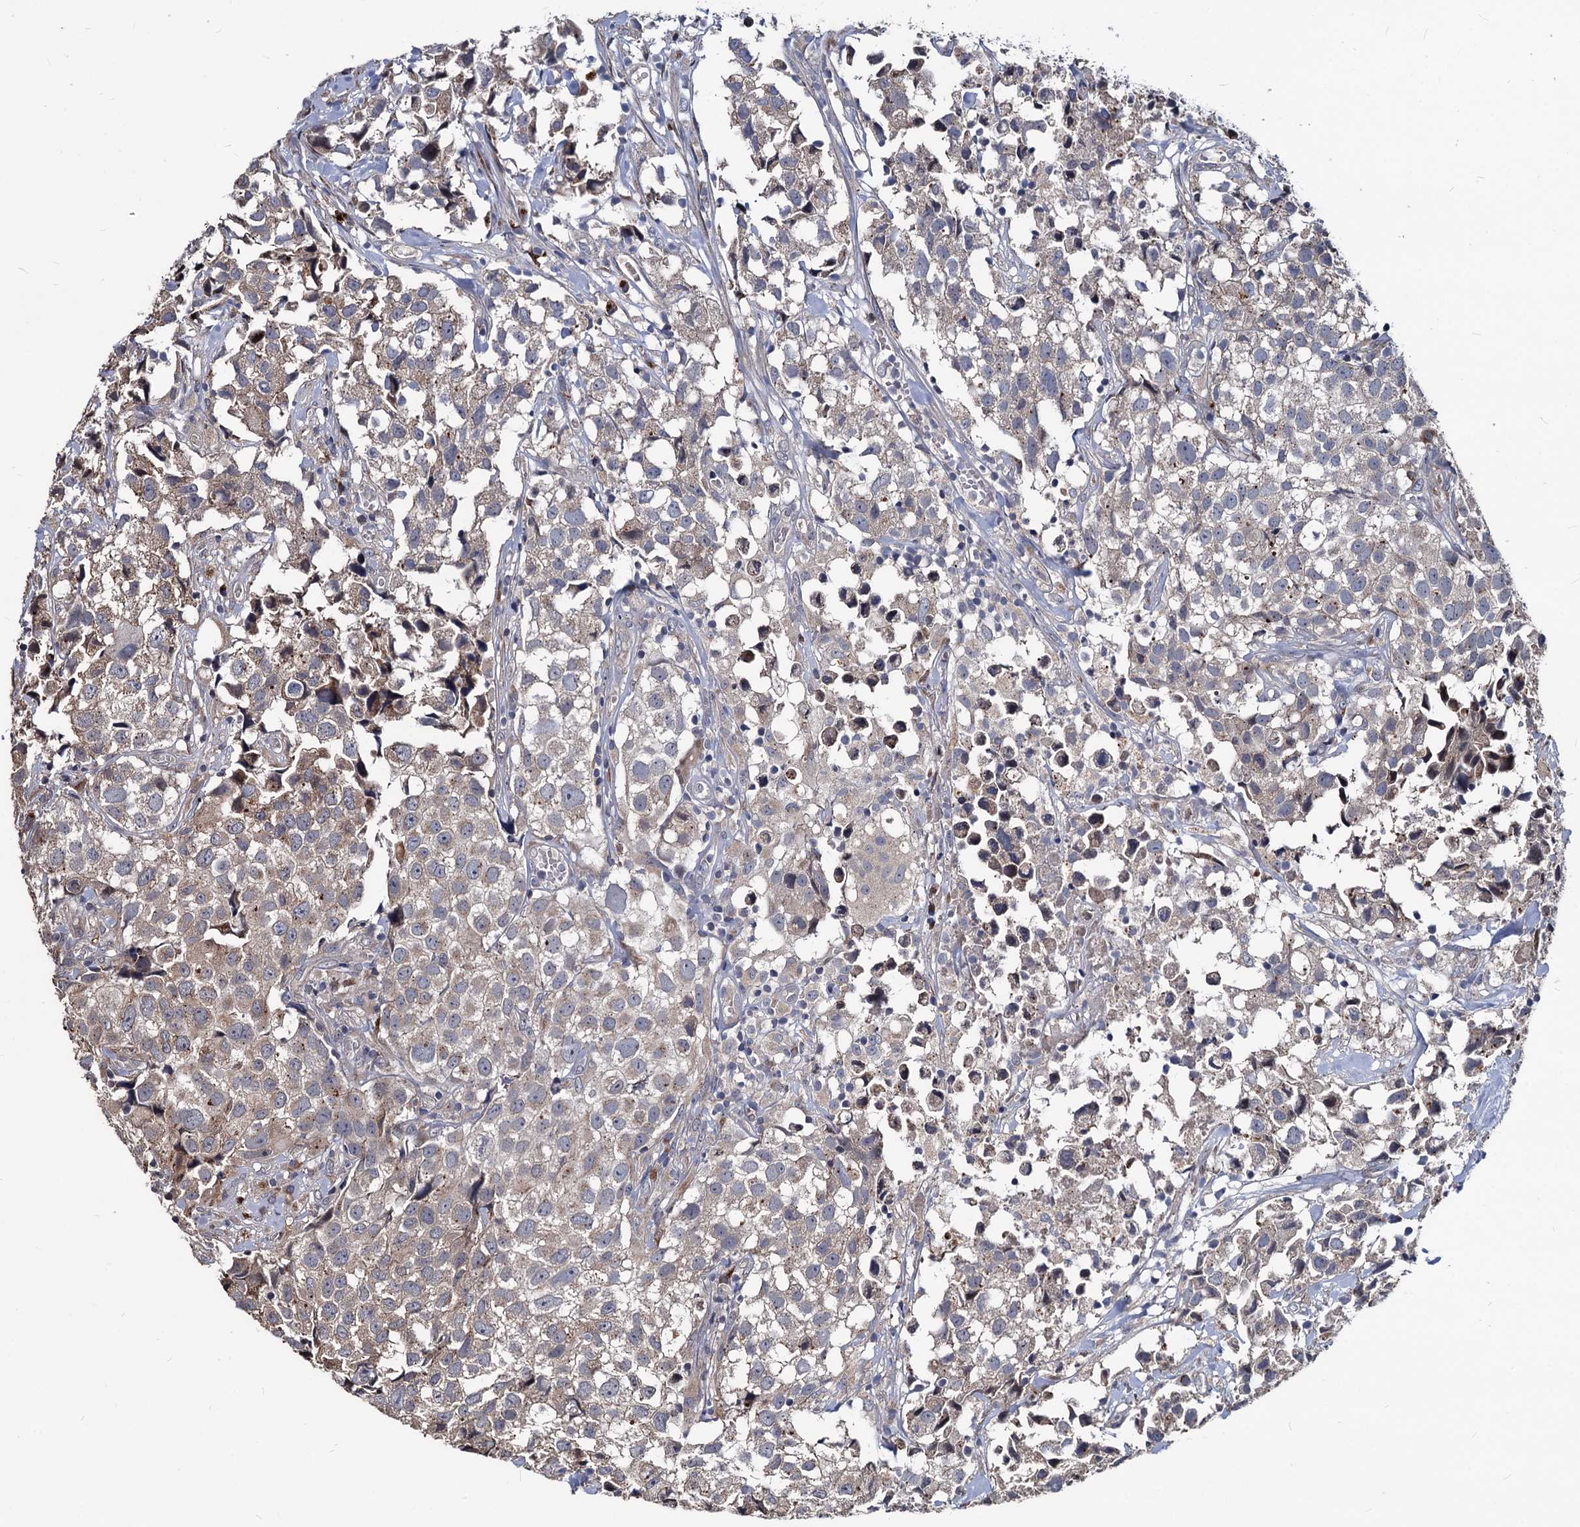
{"staining": {"intensity": "weak", "quantity": "<25%", "location": "cytoplasmic/membranous"}, "tissue": "urothelial cancer", "cell_type": "Tumor cells", "image_type": "cancer", "snomed": [{"axis": "morphology", "description": "Urothelial carcinoma, High grade"}, {"axis": "topography", "description": "Urinary bladder"}], "caption": "DAB (3,3'-diaminobenzidine) immunohistochemical staining of human high-grade urothelial carcinoma exhibits no significant expression in tumor cells.", "gene": "SMAGP", "patient": {"sex": "female", "age": 75}}